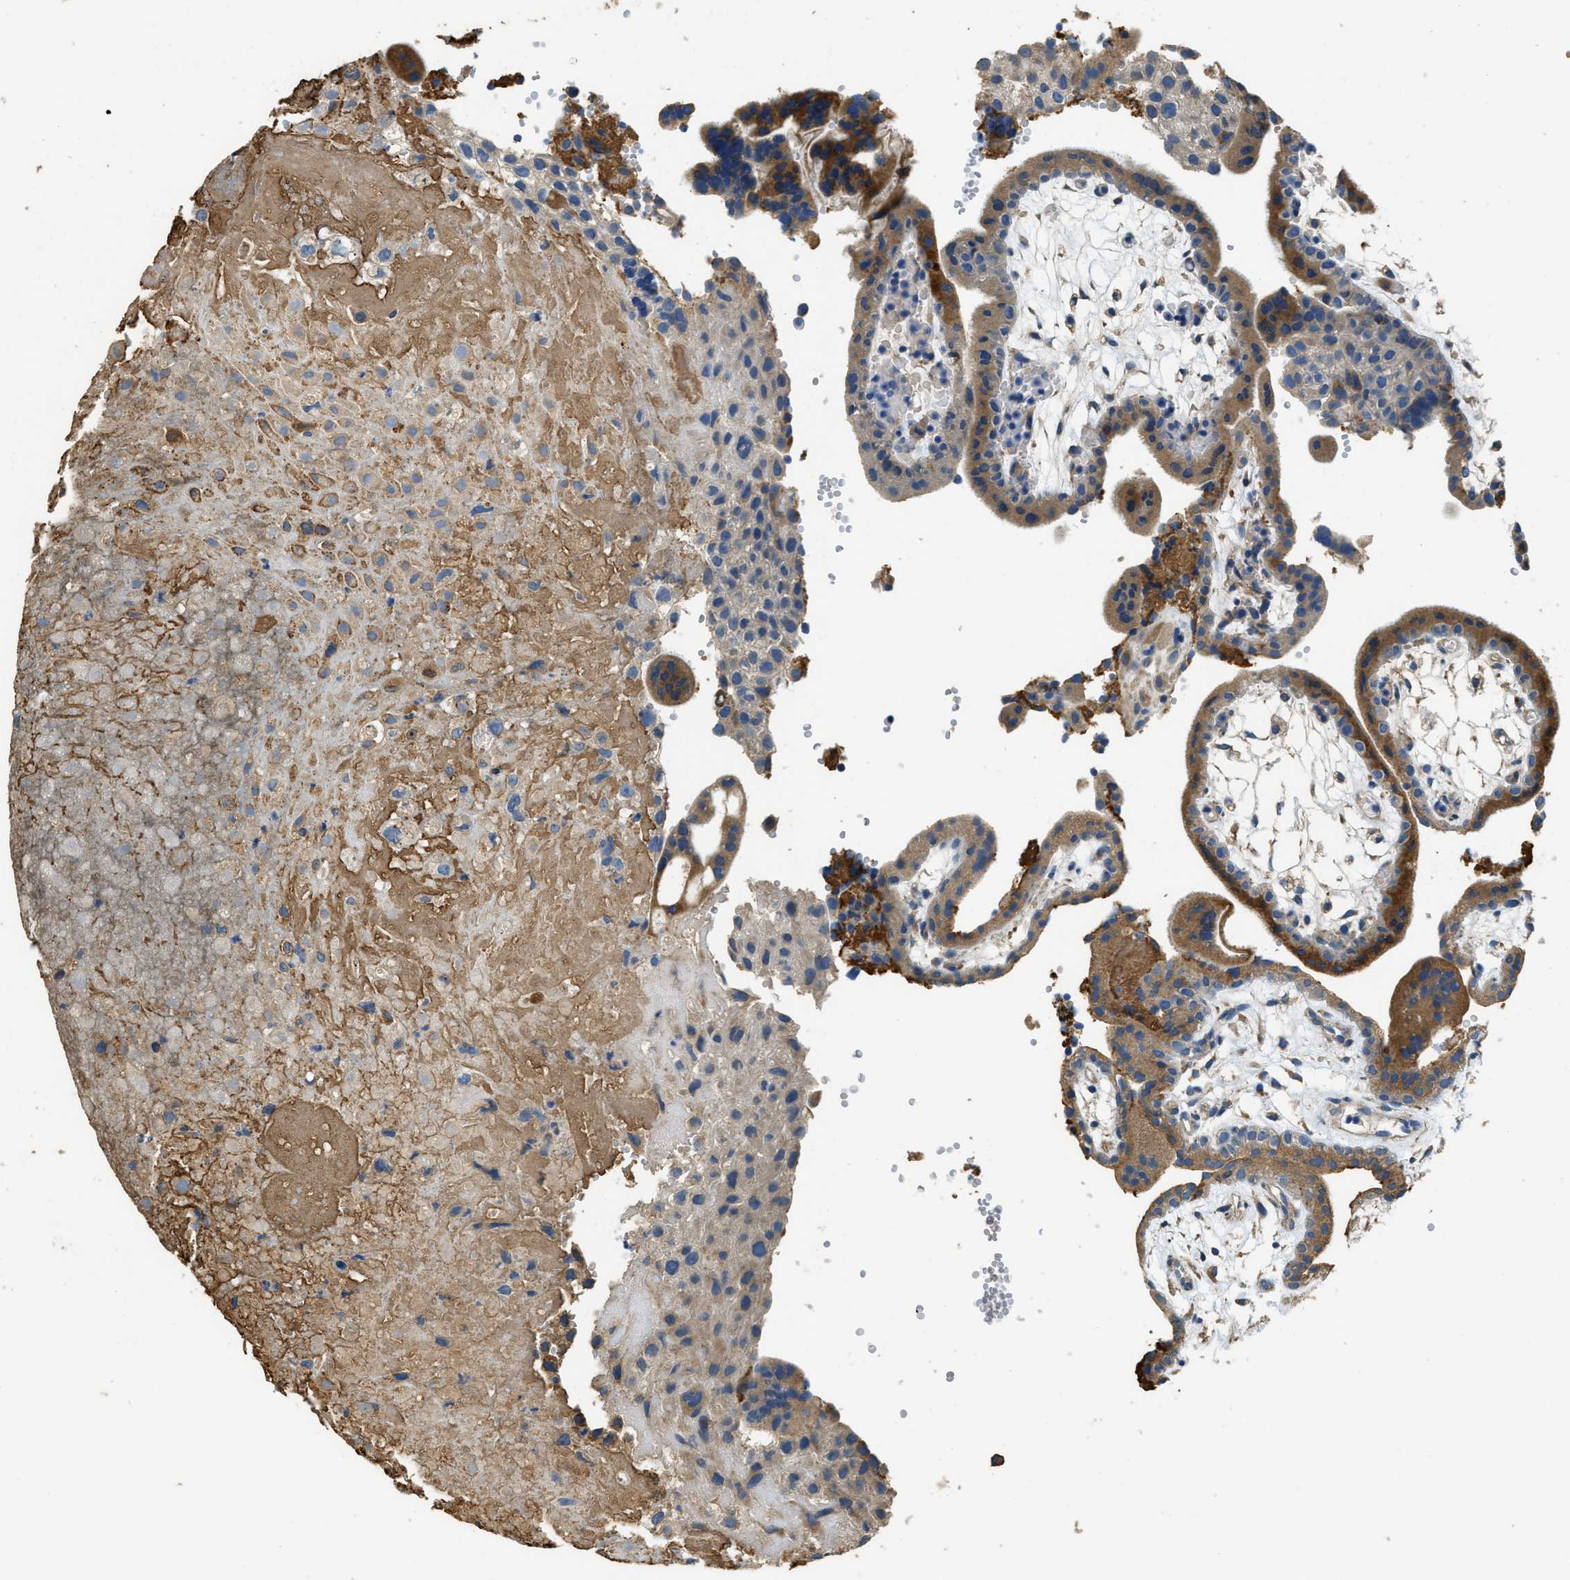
{"staining": {"intensity": "weak", "quantity": "25%-75%", "location": "cytoplasmic/membranous"}, "tissue": "placenta", "cell_type": "Decidual cells", "image_type": "normal", "snomed": [{"axis": "morphology", "description": "Normal tissue, NOS"}, {"axis": "topography", "description": "Placenta"}], "caption": "Human placenta stained with a brown dye demonstrates weak cytoplasmic/membranous positive positivity in about 25%-75% of decidual cells.", "gene": "RIPK2", "patient": {"sex": "female", "age": 18}}